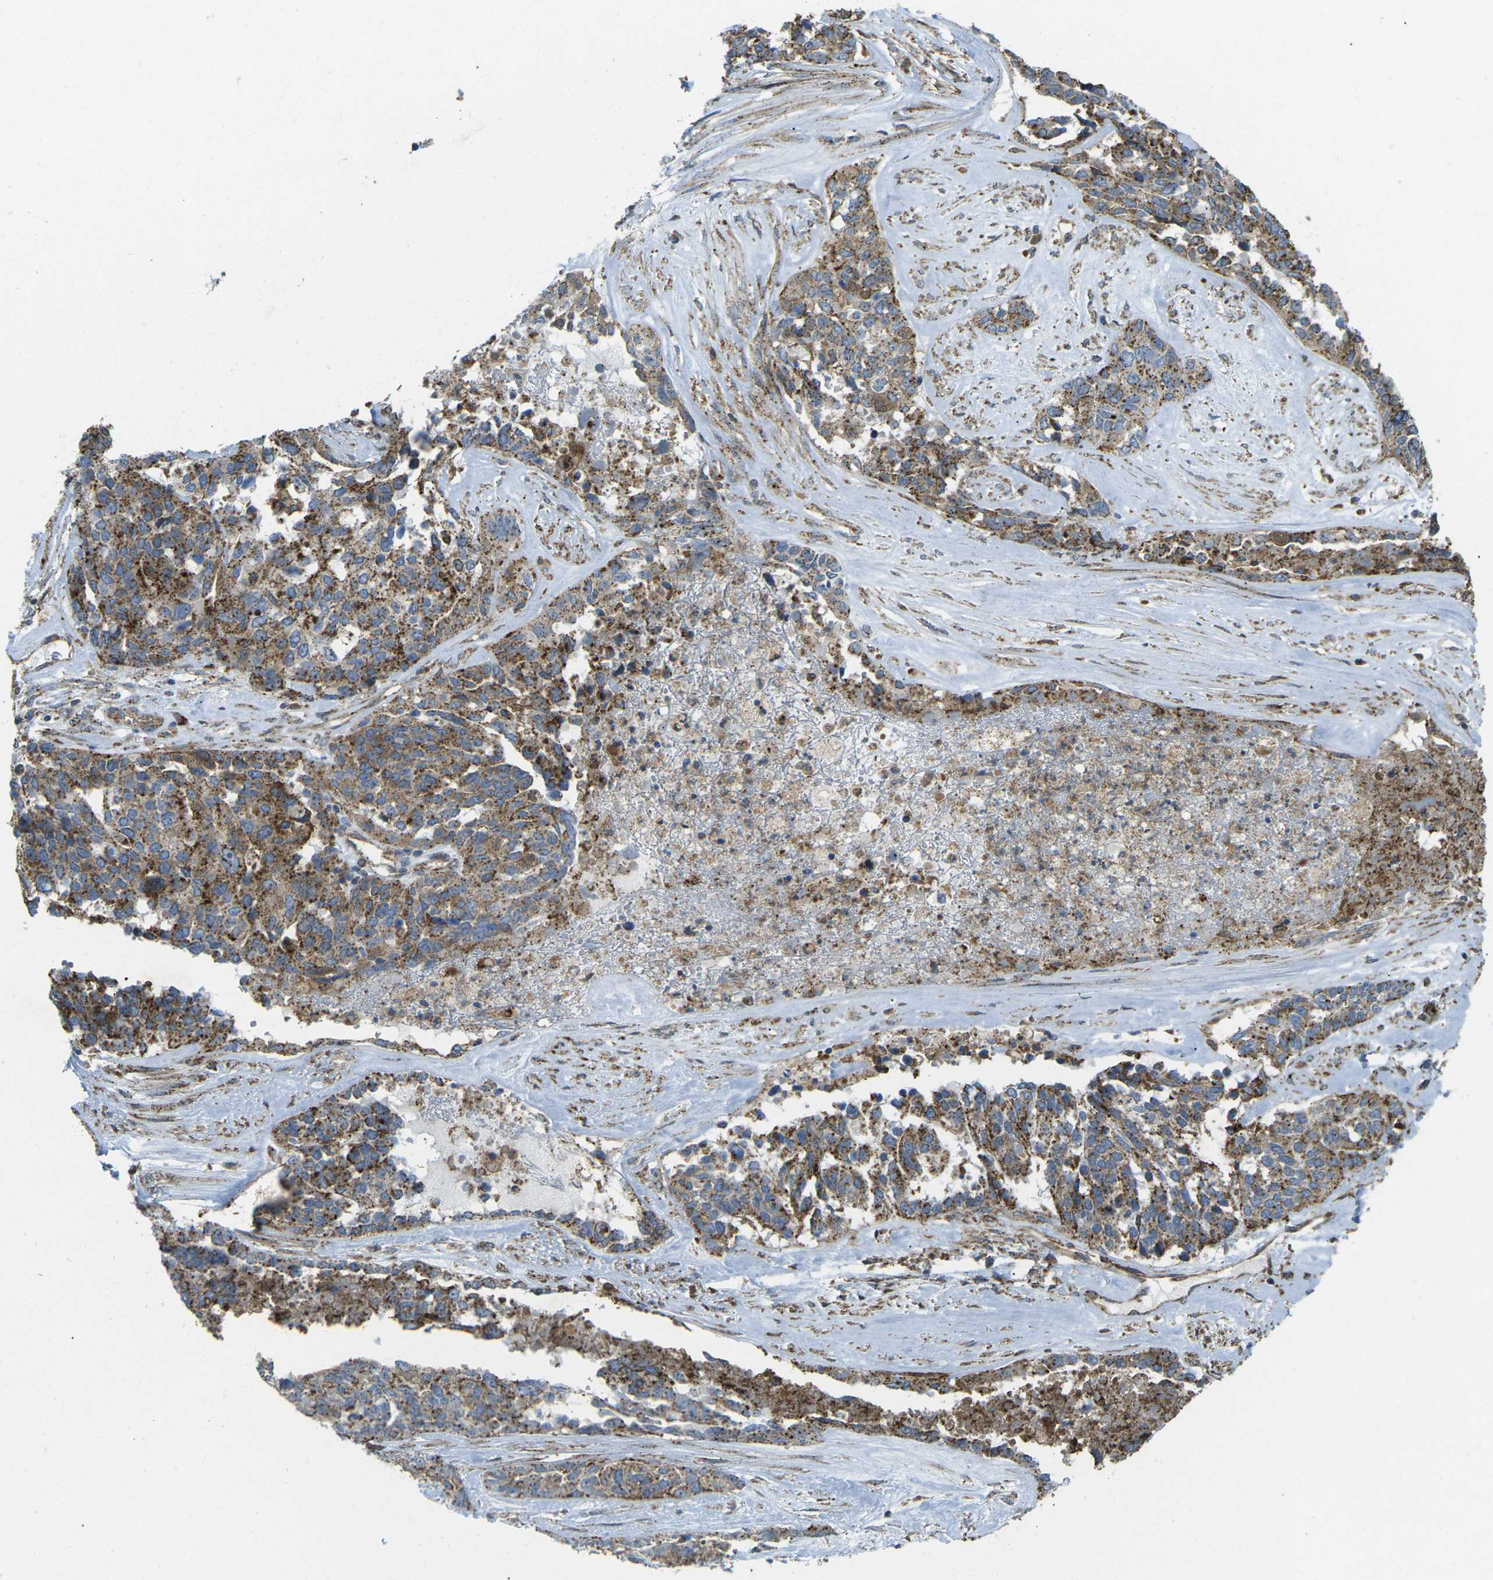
{"staining": {"intensity": "moderate", "quantity": ">75%", "location": "cytoplasmic/membranous"}, "tissue": "ovarian cancer", "cell_type": "Tumor cells", "image_type": "cancer", "snomed": [{"axis": "morphology", "description": "Cystadenocarcinoma, serous, NOS"}, {"axis": "topography", "description": "Ovary"}], "caption": "Protein expression analysis of human ovarian cancer (serous cystadenocarcinoma) reveals moderate cytoplasmic/membranous staining in about >75% of tumor cells. (Stains: DAB in brown, nuclei in blue, Microscopy: brightfield microscopy at high magnification).", "gene": "CHMP3", "patient": {"sex": "female", "age": 44}}